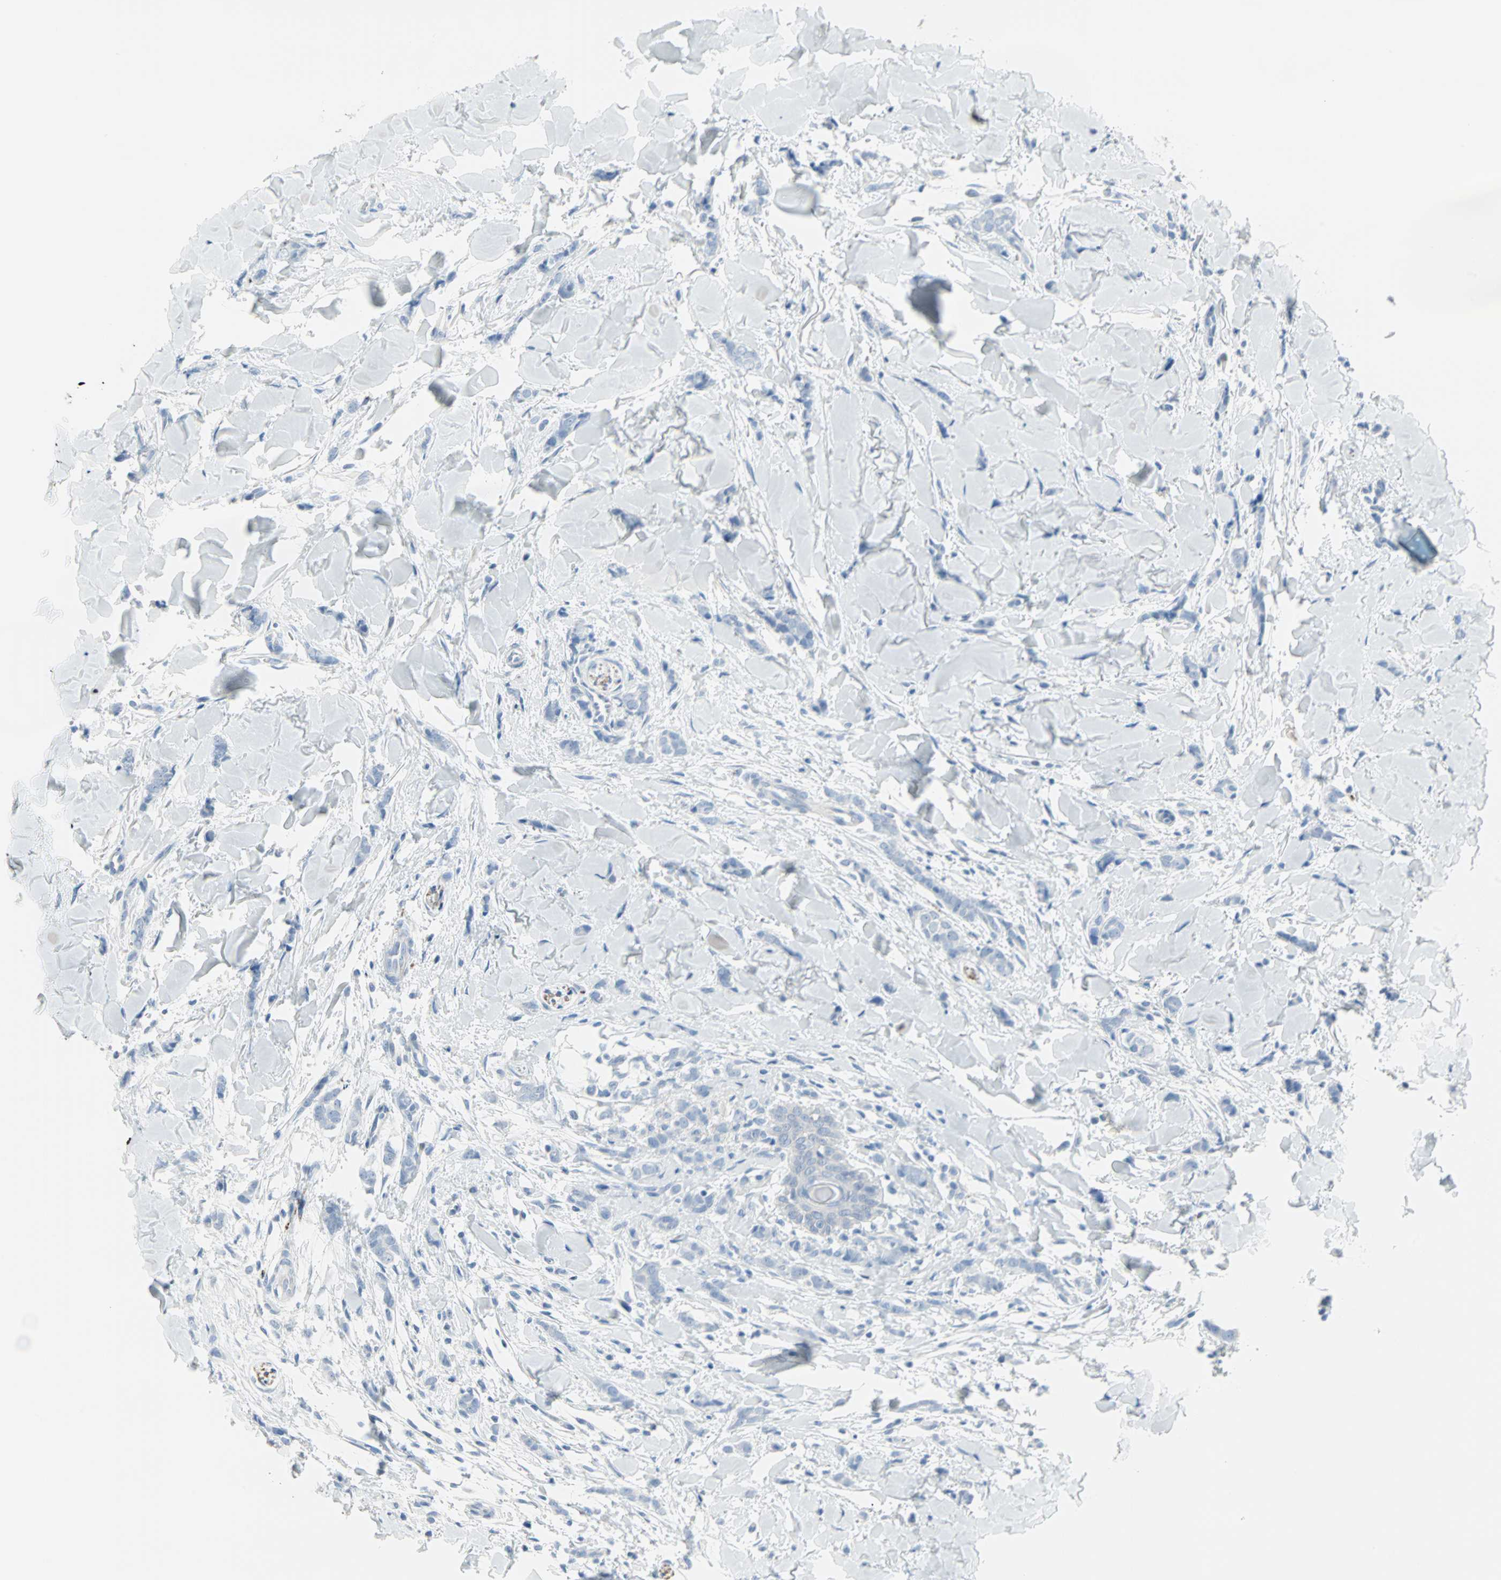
{"staining": {"intensity": "negative", "quantity": "none", "location": "none"}, "tissue": "breast cancer", "cell_type": "Tumor cells", "image_type": "cancer", "snomed": [{"axis": "morphology", "description": "Lobular carcinoma"}, {"axis": "topography", "description": "Skin"}, {"axis": "topography", "description": "Breast"}], "caption": "This is a histopathology image of immunohistochemistry (IHC) staining of breast cancer (lobular carcinoma), which shows no positivity in tumor cells.", "gene": "STX1A", "patient": {"sex": "female", "age": 46}}